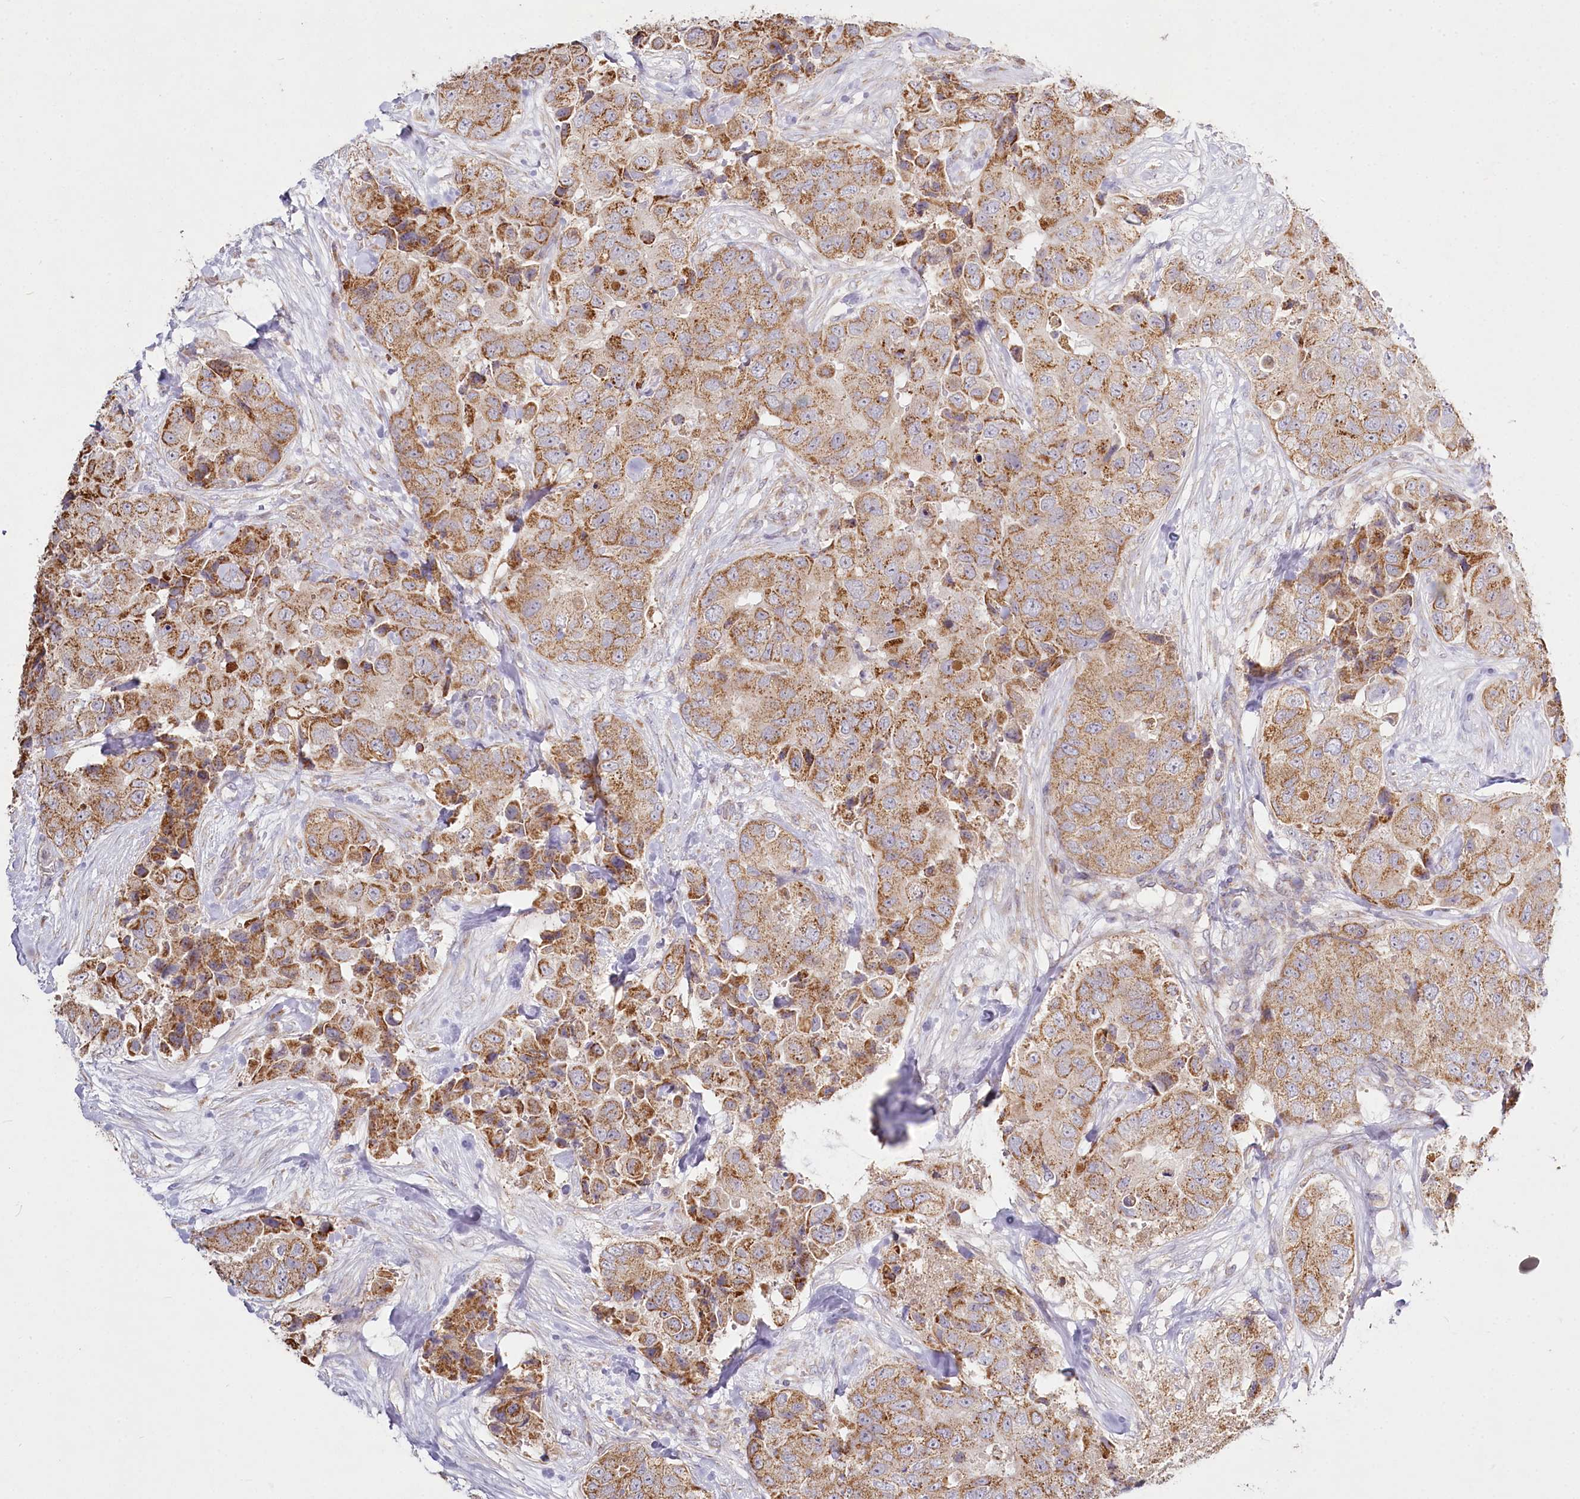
{"staining": {"intensity": "moderate", "quantity": ">75%", "location": "cytoplasmic/membranous"}, "tissue": "breast cancer", "cell_type": "Tumor cells", "image_type": "cancer", "snomed": [{"axis": "morphology", "description": "Duct carcinoma"}, {"axis": "topography", "description": "Breast"}], "caption": "IHC of human intraductal carcinoma (breast) demonstrates medium levels of moderate cytoplasmic/membranous expression in about >75% of tumor cells.", "gene": "ACOX2", "patient": {"sex": "female", "age": 62}}